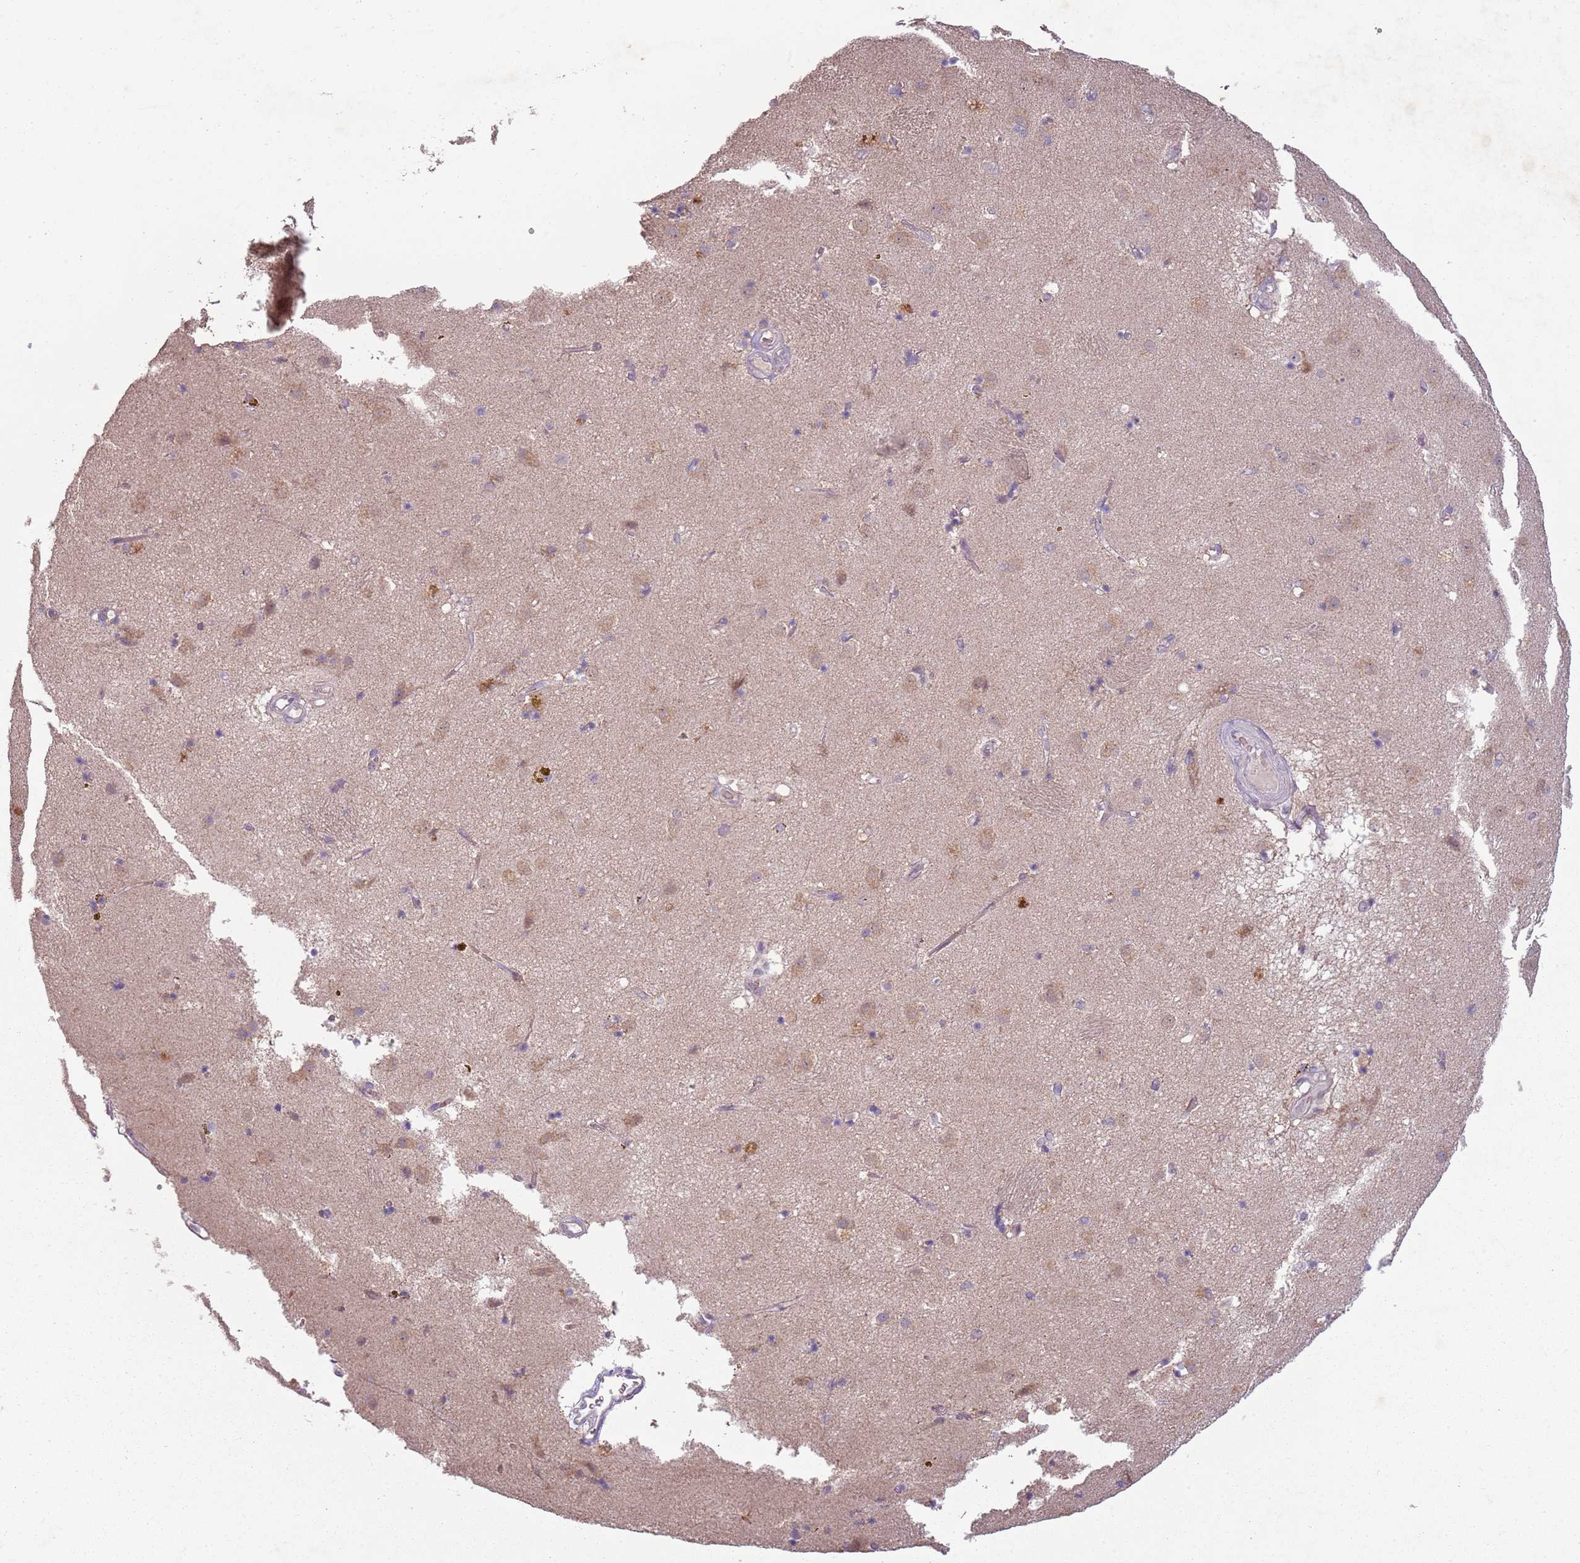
{"staining": {"intensity": "negative", "quantity": "none", "location": "none"}, "tissue": "caudate", "cell_type": "Glial cells", "image_type": "normal", "snomed": [{"axis": "morphology", "description": "Normal tissue, NOS"}, {"axis": "topography", "description": "Lateral ventricle wall"}], "caption": "The histopathology image shows no significant staining in glial cells of caudate. (Stains: DAB IHC with hematoxylin counter stain, Microscopy: brightfield microscopy at high magnification).", "gene": "TEKT4", "patient": {"sex": "male", "age": 70}}